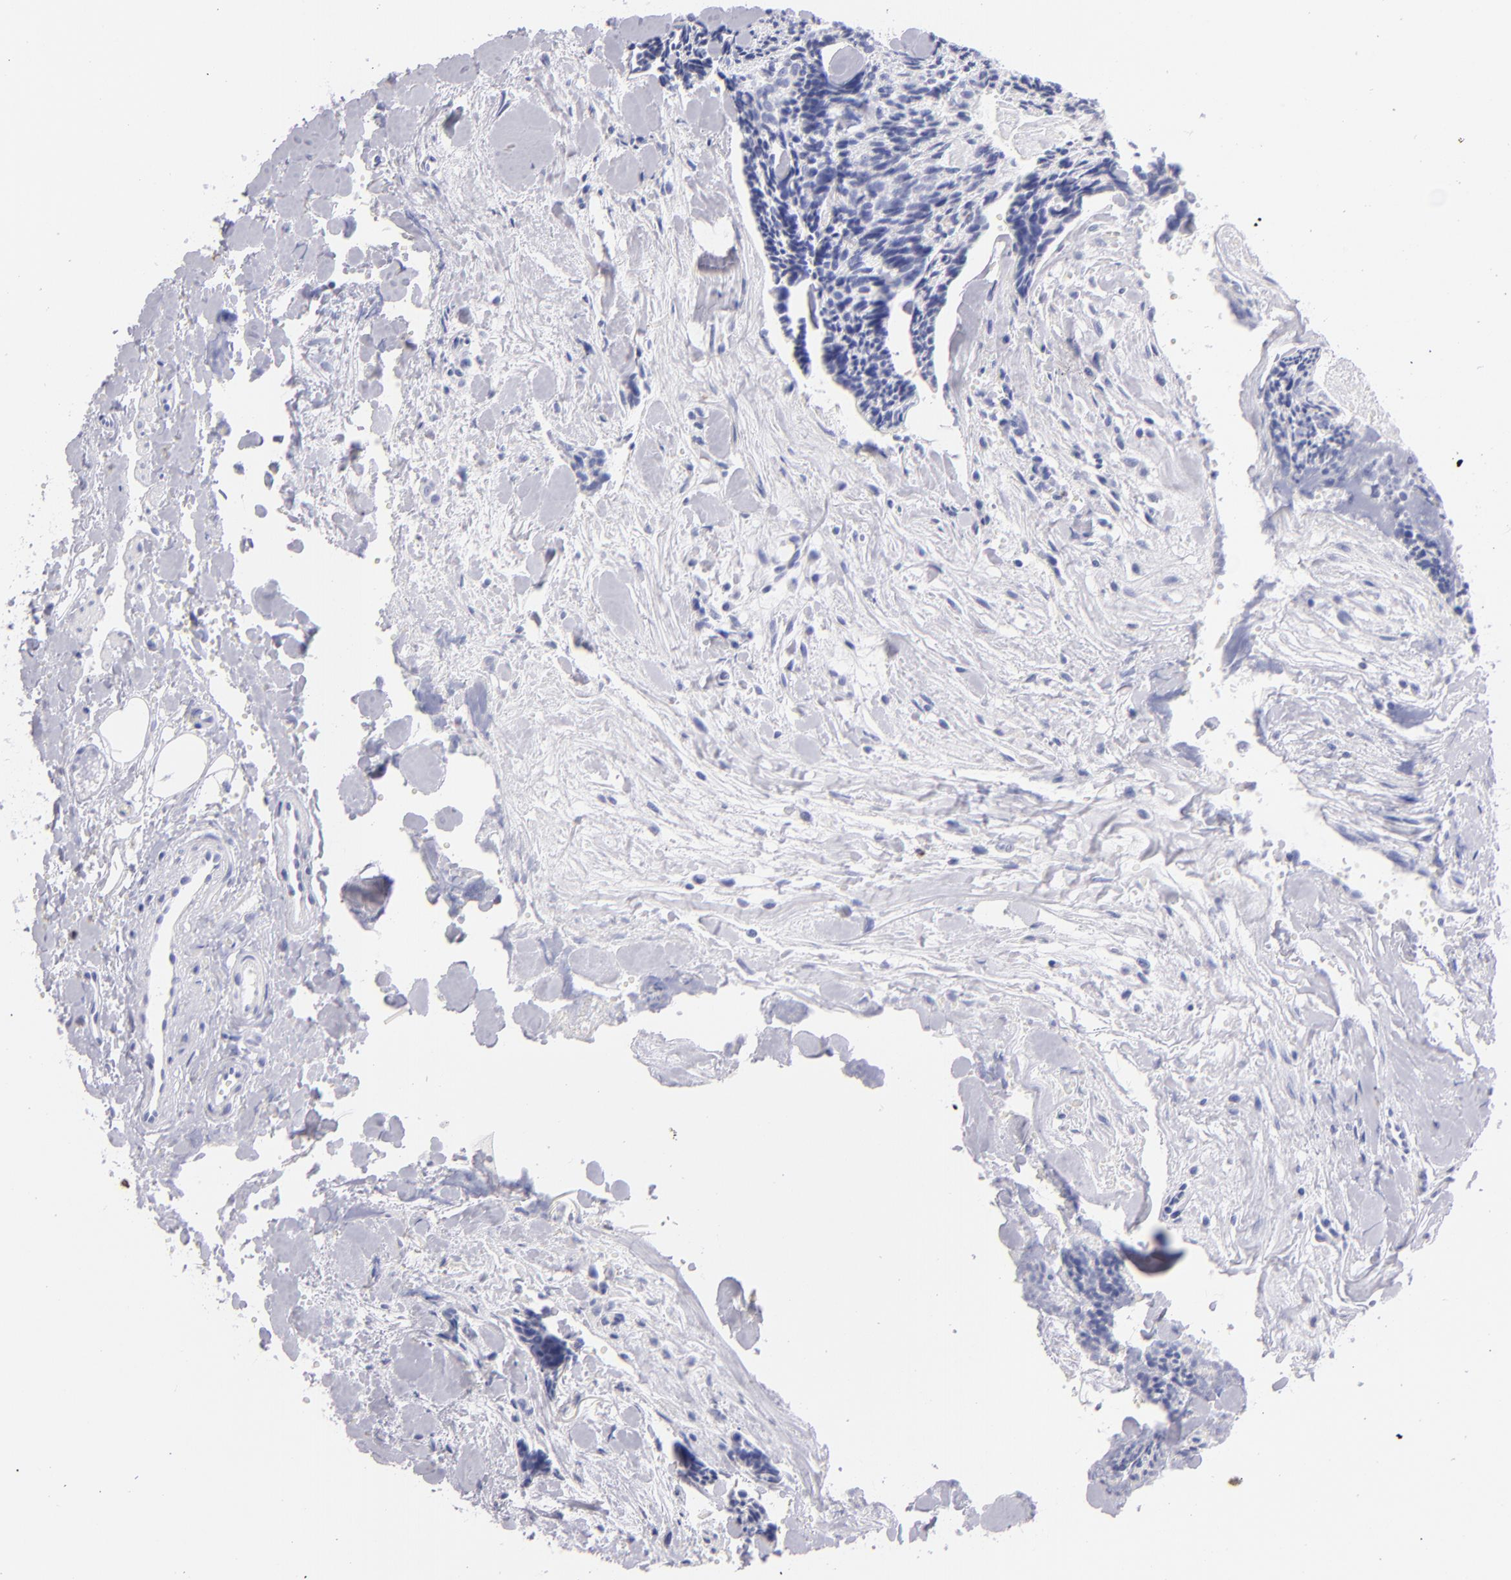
{"staining": {"intensity": "negative", "quantity": "none", "location": "none"}, "tissue": "head and neck cancer", "cell_type": "Tumor cells", "image_type": "cancer", "snomed": [{"axis": "morphology", "description": "Squamous cell carcinoma, NOS"}, {"axis": "topography", "description": "Salivary gland"}, {"axis": "topography", "description": "Head-Neck"}], "caption": "This photomicrograph is of head and neck squamous cell carcinoma stained with immunohistochemistry (IHC) to label a protein in brown with the nuclei are counter-stained blue. There is no expression in tumor cells.", "gene": "PRF1", "patient": {"sex": "male", "age": 70}}